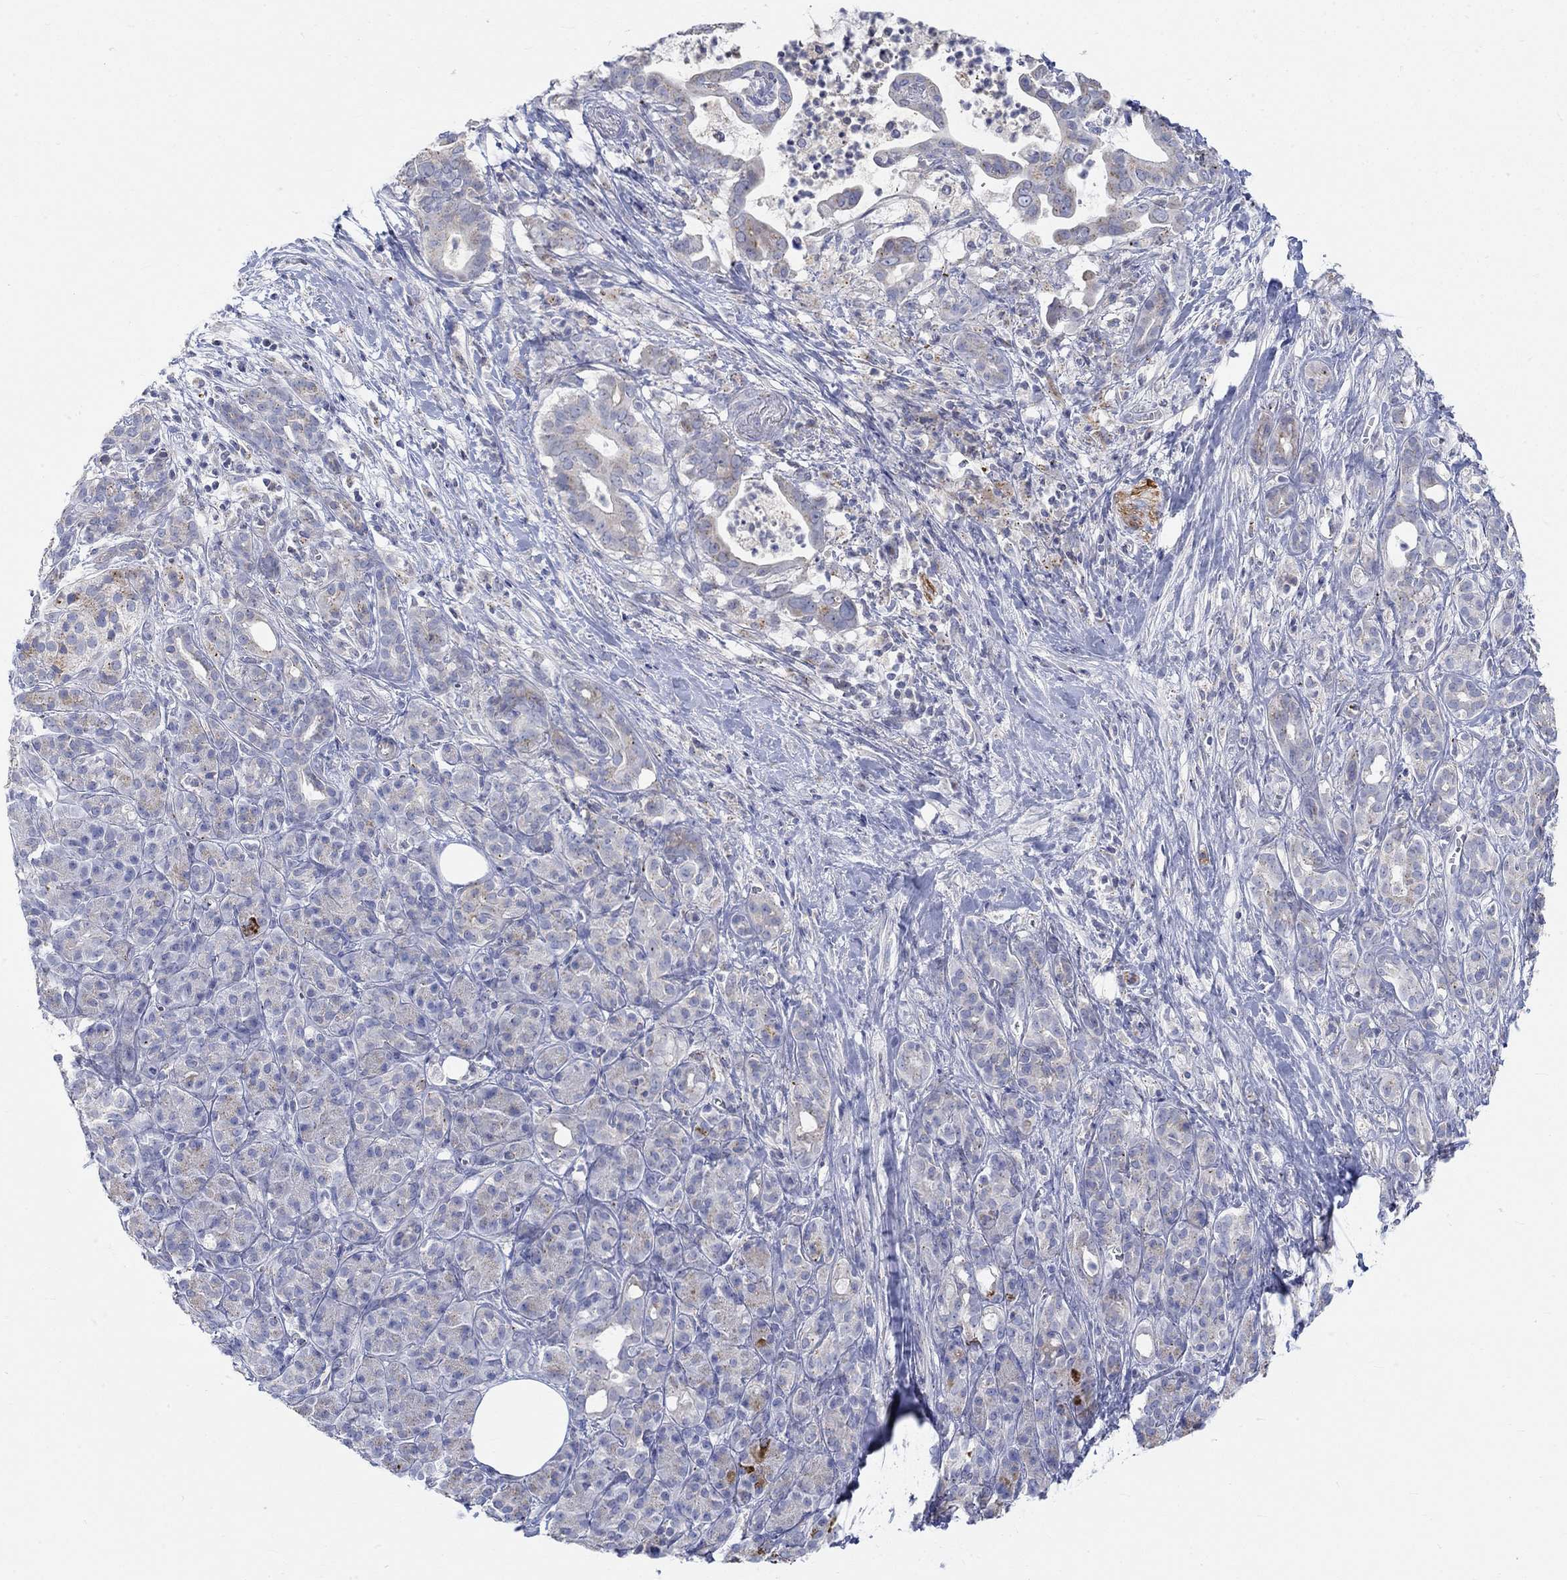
{"staining": {"intensity": "weak", "quantity": "<25%", "location": "cytoplasmic/membranous"}, "tissue": "pancreatic cancer", "cell_type": "Tumor cells", "image_type": "cancer", "snomed": [{"axis": "morphology", "description": "Adenocarcinoma, NOS"}, {"axis": "topography", "description": "Pancreas"}], "caption": "Immunohistochemistry (IHC) histopathology image of human pancreatic cancer (adenocarcinoma) stained for a protein (brown), which displays no expression in tumor cells.", "gene": "NAV3", "patient": {"sex": "male", "age": 61}}